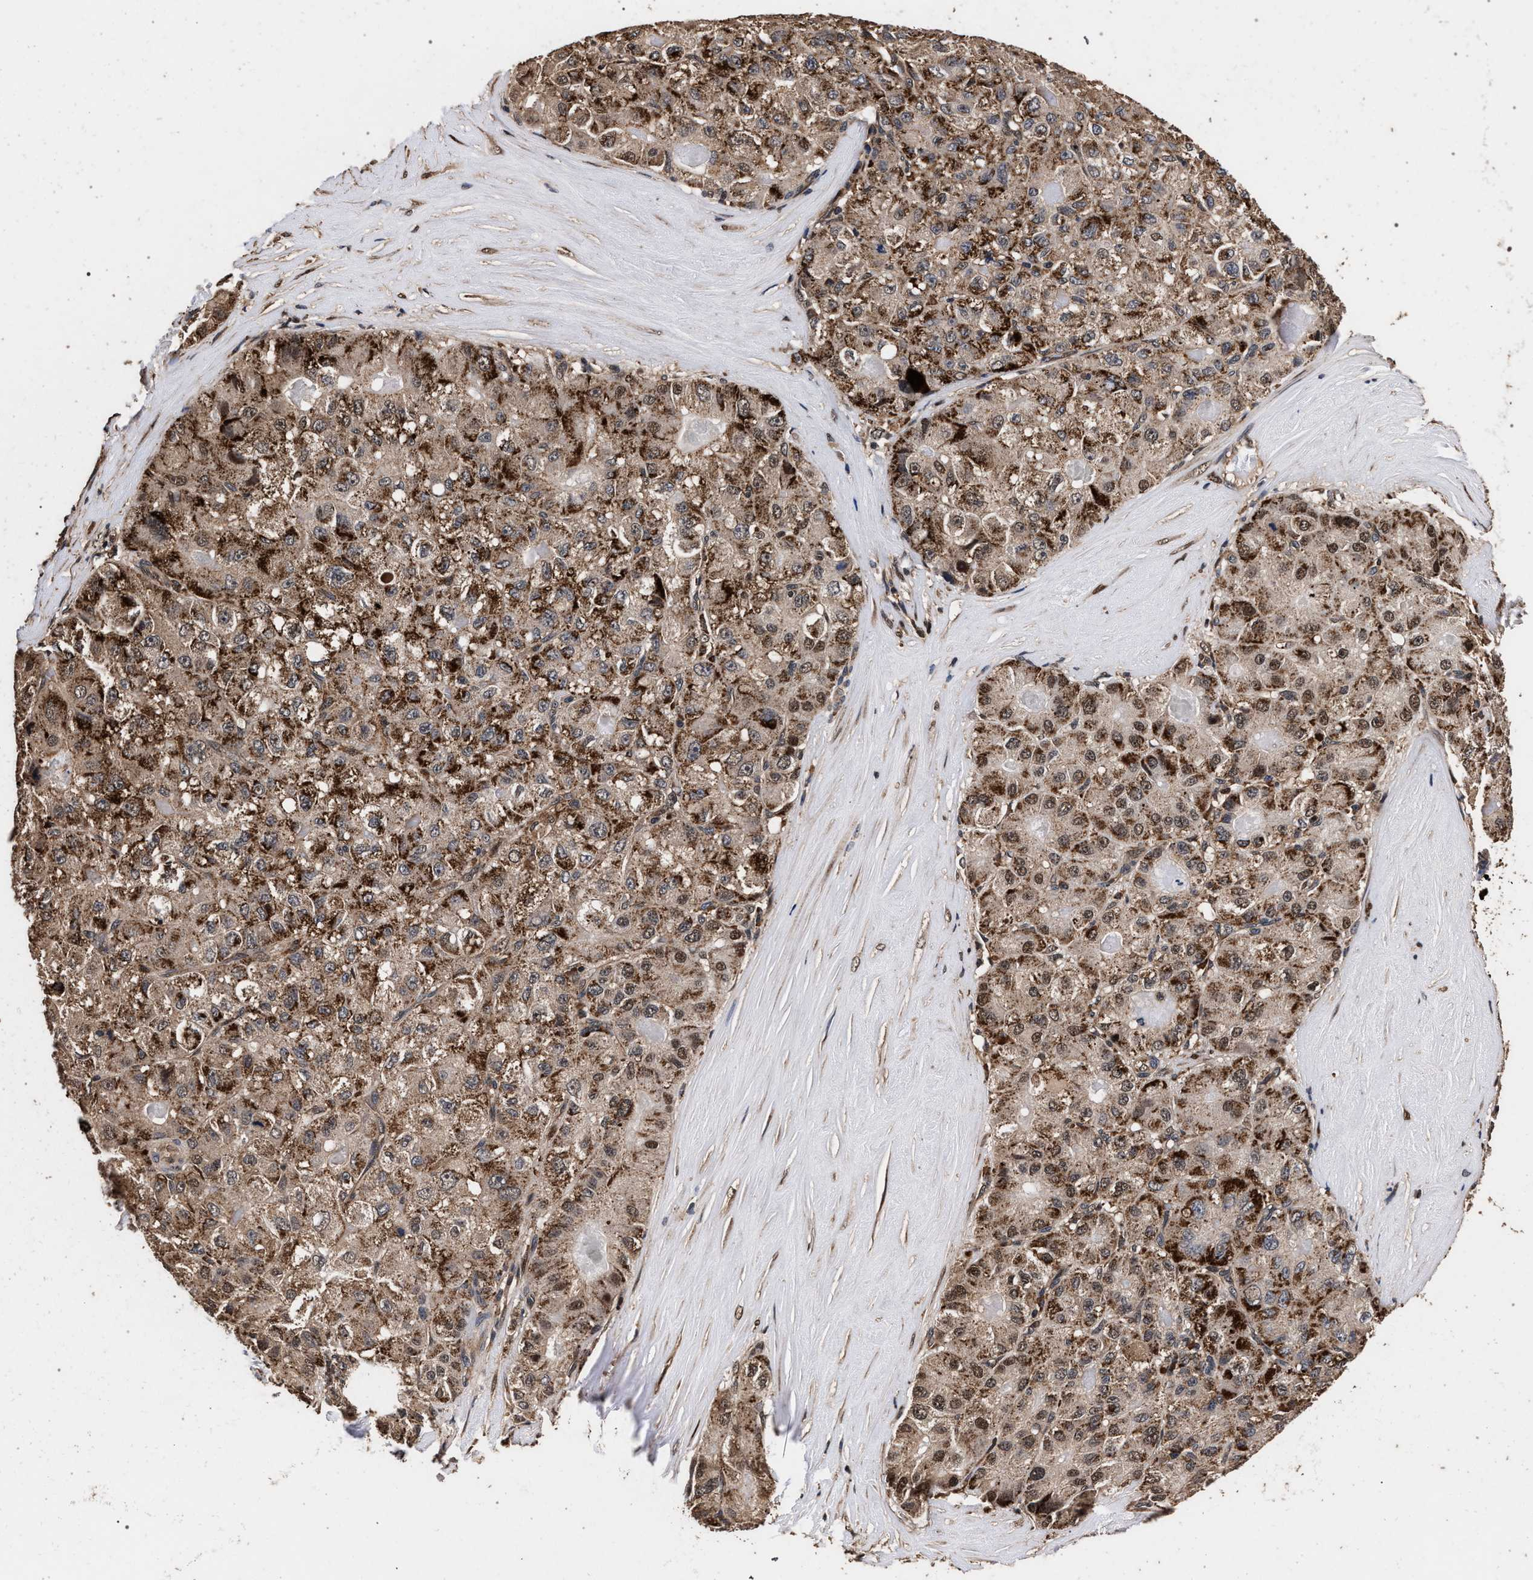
{"staining": {"intensity": "moderate", "quantity": ">75%", "location": "cytoplasmic/membranous,nuclear"}, "tissue": "liver cancer", "cell_type": "Tumor cells", "image_type": "cancer", "snomed": [{"axis": "morphology", "description": "Carcinoma, Hepatocellular, NOS"}, {"axis": "topography", "description": "Liver"}], "caption": "DAB immunohistochemical staining of human liver hepatocellular carcinoma reveals moderate cytoplasmic/membranous and nuclear protein expression in about >75% of tumor cells. Immunohistochemistry stains the protein in brown and the nuclei are stained blue.", "gene": "ACOX1", "patient": {"sex": "male", "age": 80}}